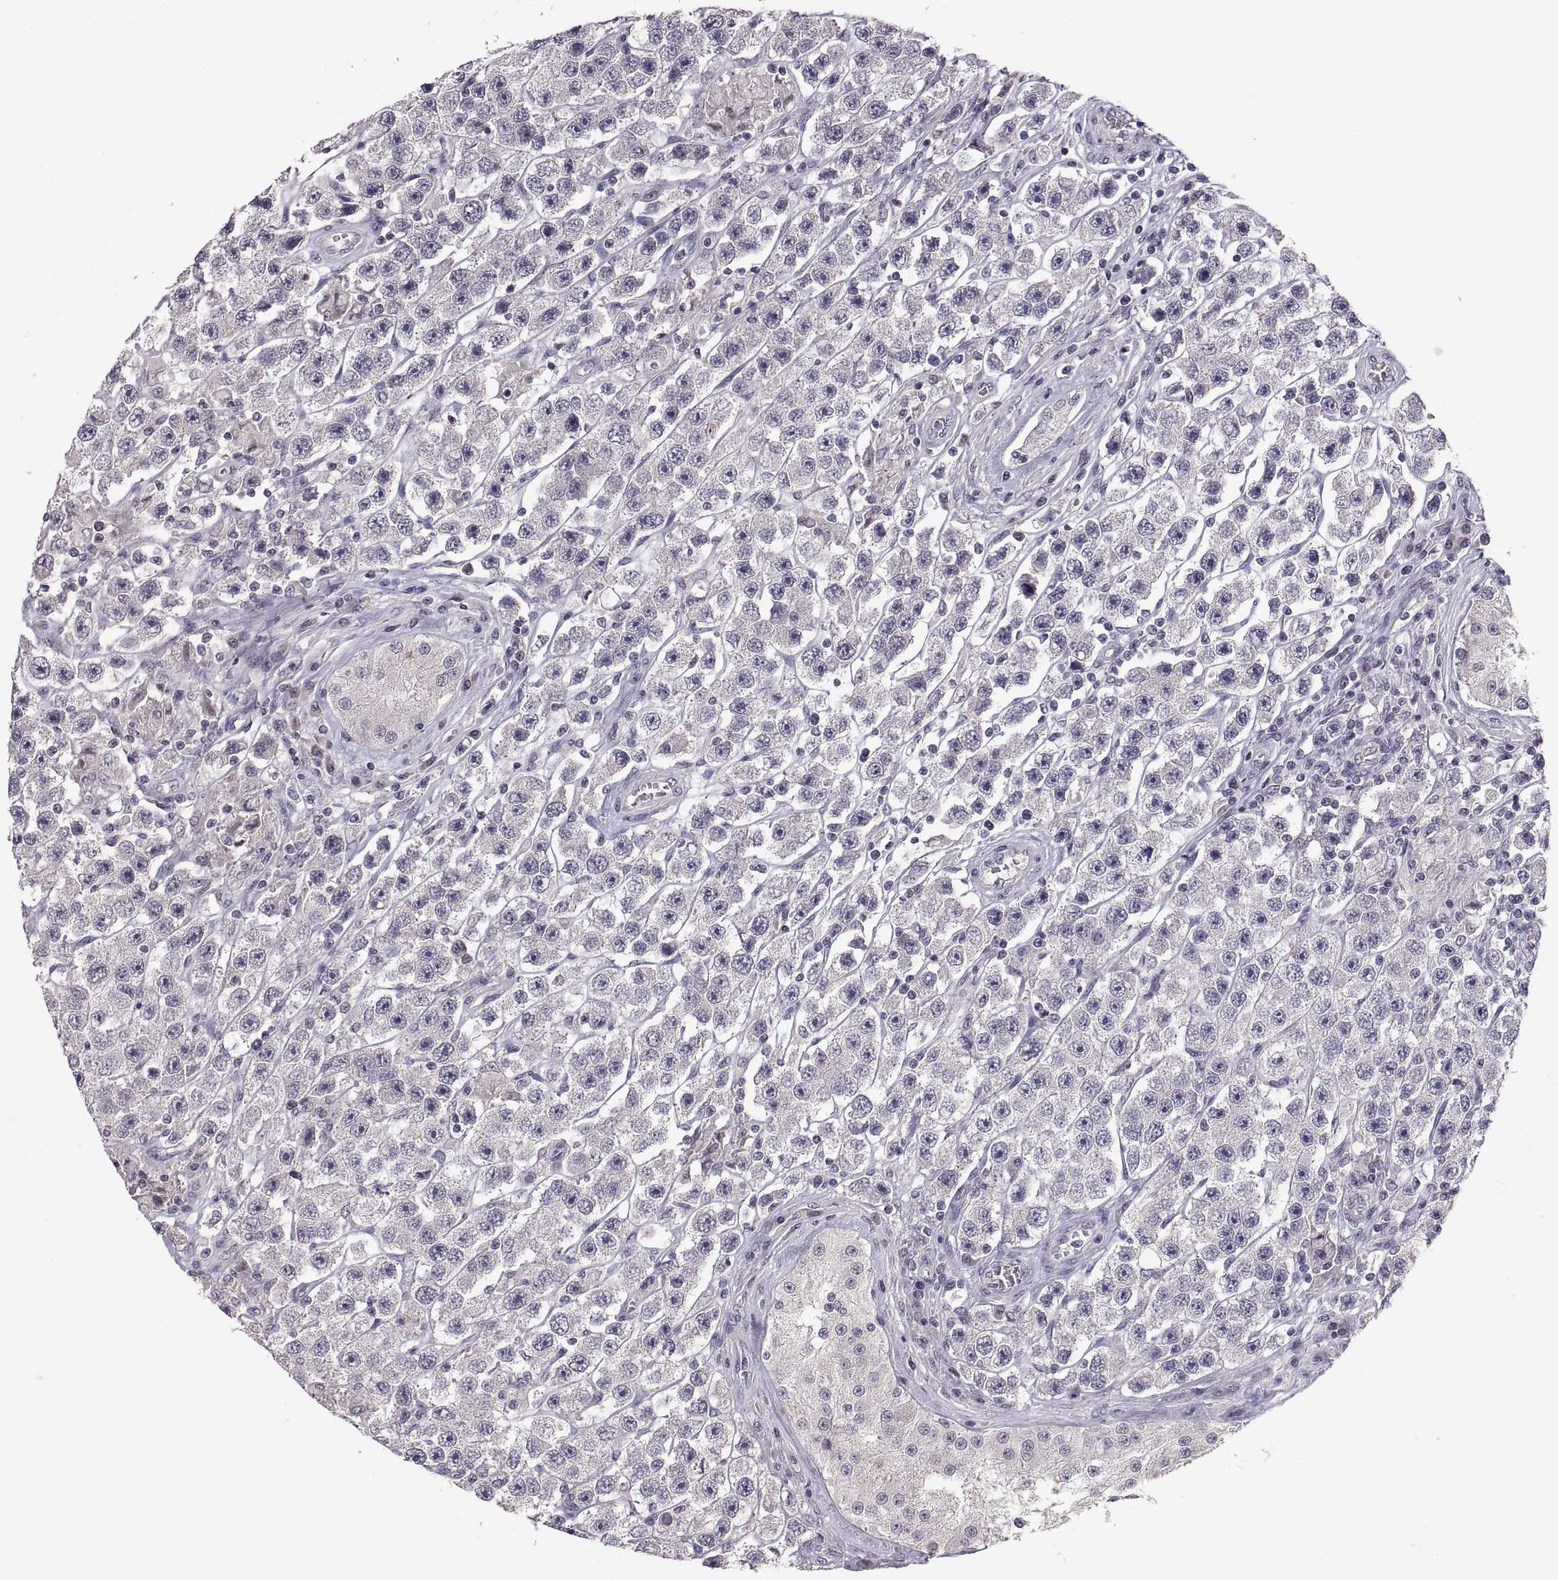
{"staining": {"intensity": "negative", "quantity": "none", "location": "none"}, "tissue": "testis cancer", "cell_type": "Tumor cells", "image_type": "cancer", "snomed": [{"axis": "morphology", "description": "Seminoma, NOS"}, {"axis": "topography", "description": "Testis"}], "caption": "IHC of testis cancer displays no staining in tumor cells. (DAB immunohistochemistry with hematoxylin counter stain).", "gene": "PAX2", "patient": {"sex": "male", "age": 45}}